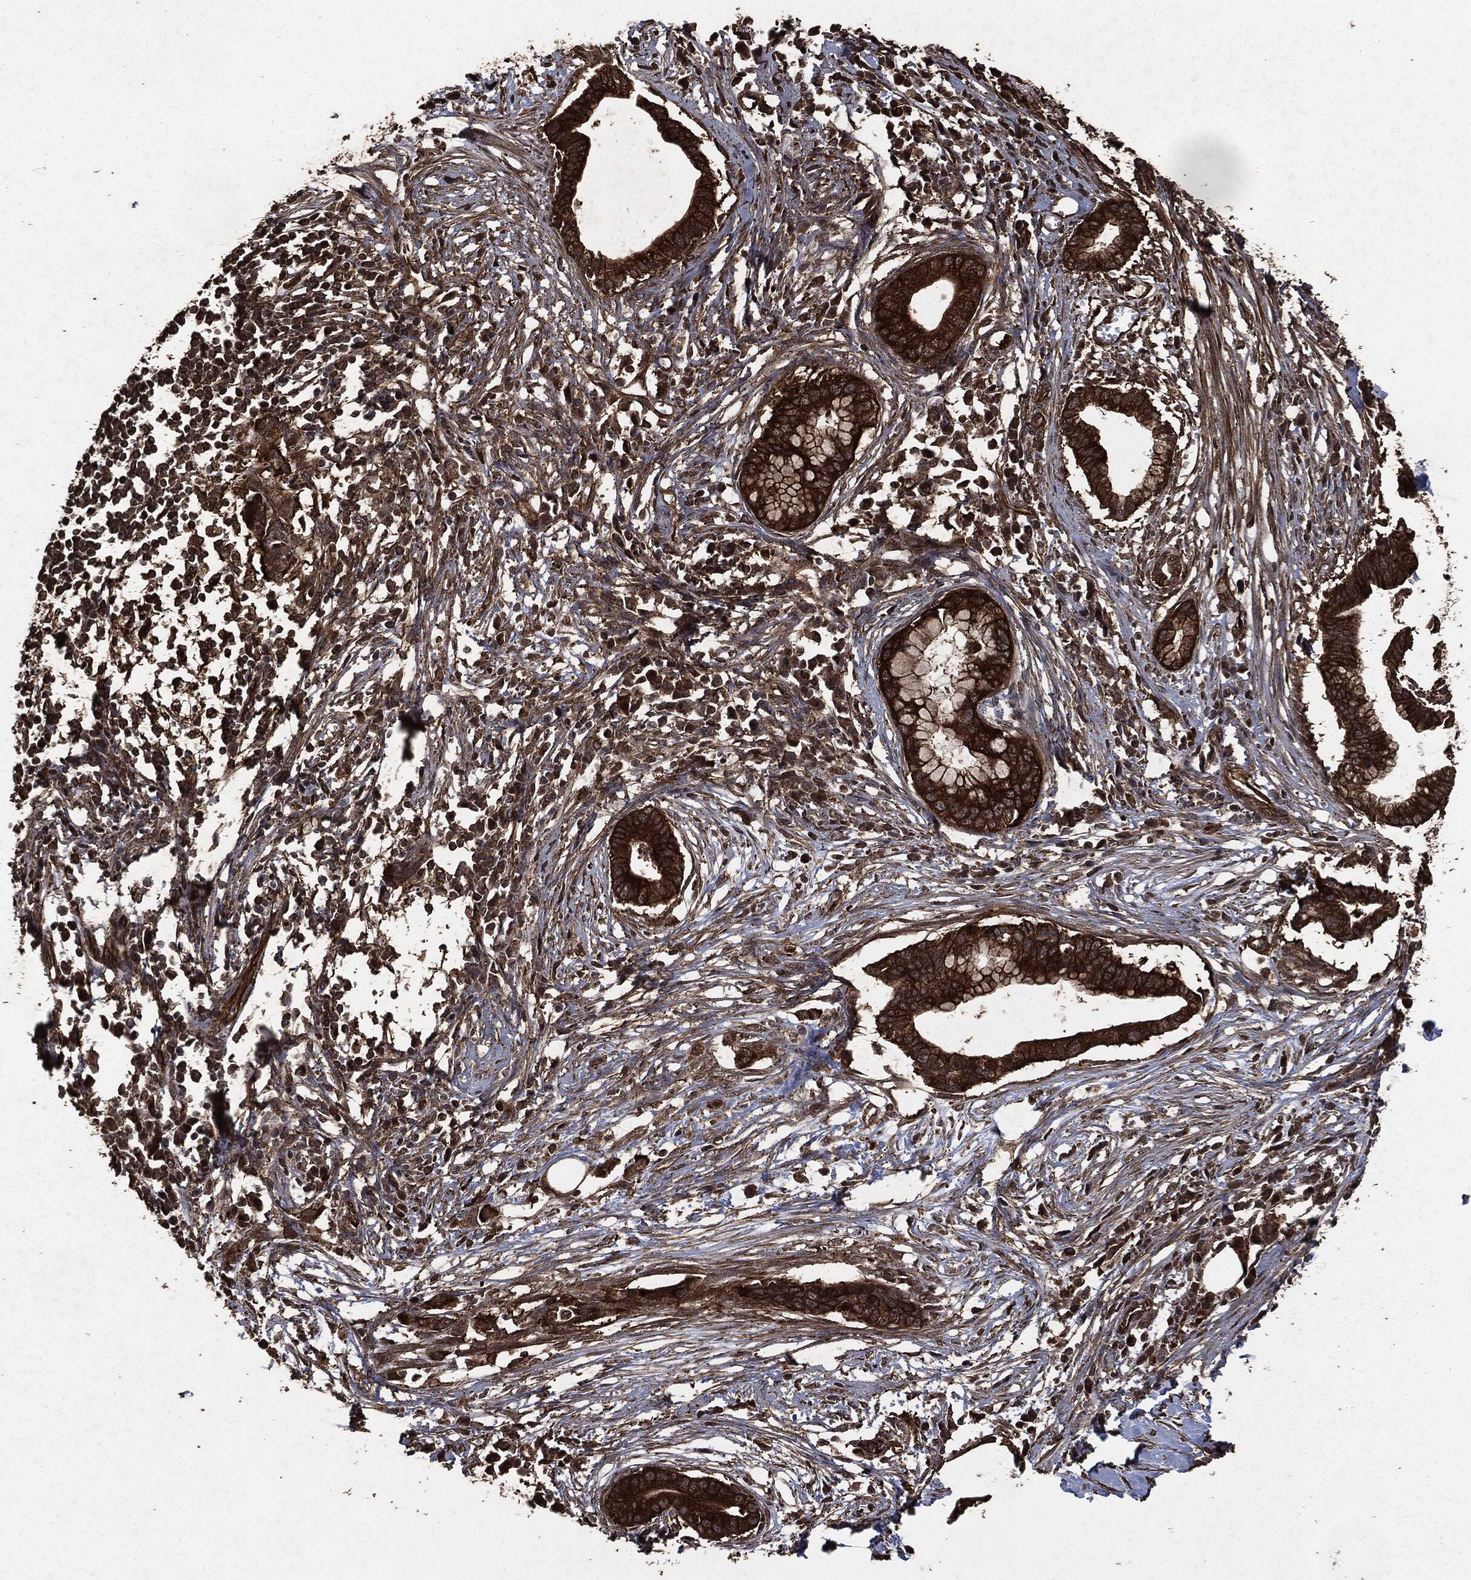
{"staining": {"intensity": "strong", "quantity": ">75%", "location": "cytoplasmic/membranous"}, "tissue": "pancreatic cancer", "cell_type": "Tumor cells", "image_type": "cancer", "snomed": [{"axis": "morphology", "description": "Normal tissue, NOS"}, {"axis": "morphology", "description": "Adenocarcinoma, NOS"}, {"axis": "topography", "description": "Pancreas"}], "caption": "Immunohistochemistry (IHC) micrograph of pancreatic cancer stained for a protein (brown), which displays high levels of strong cytoplasmic/membranous positivity in about >75% of tumor cells.", "gene": "HRAS", "patient": {"sex": "female", "age": 58}}